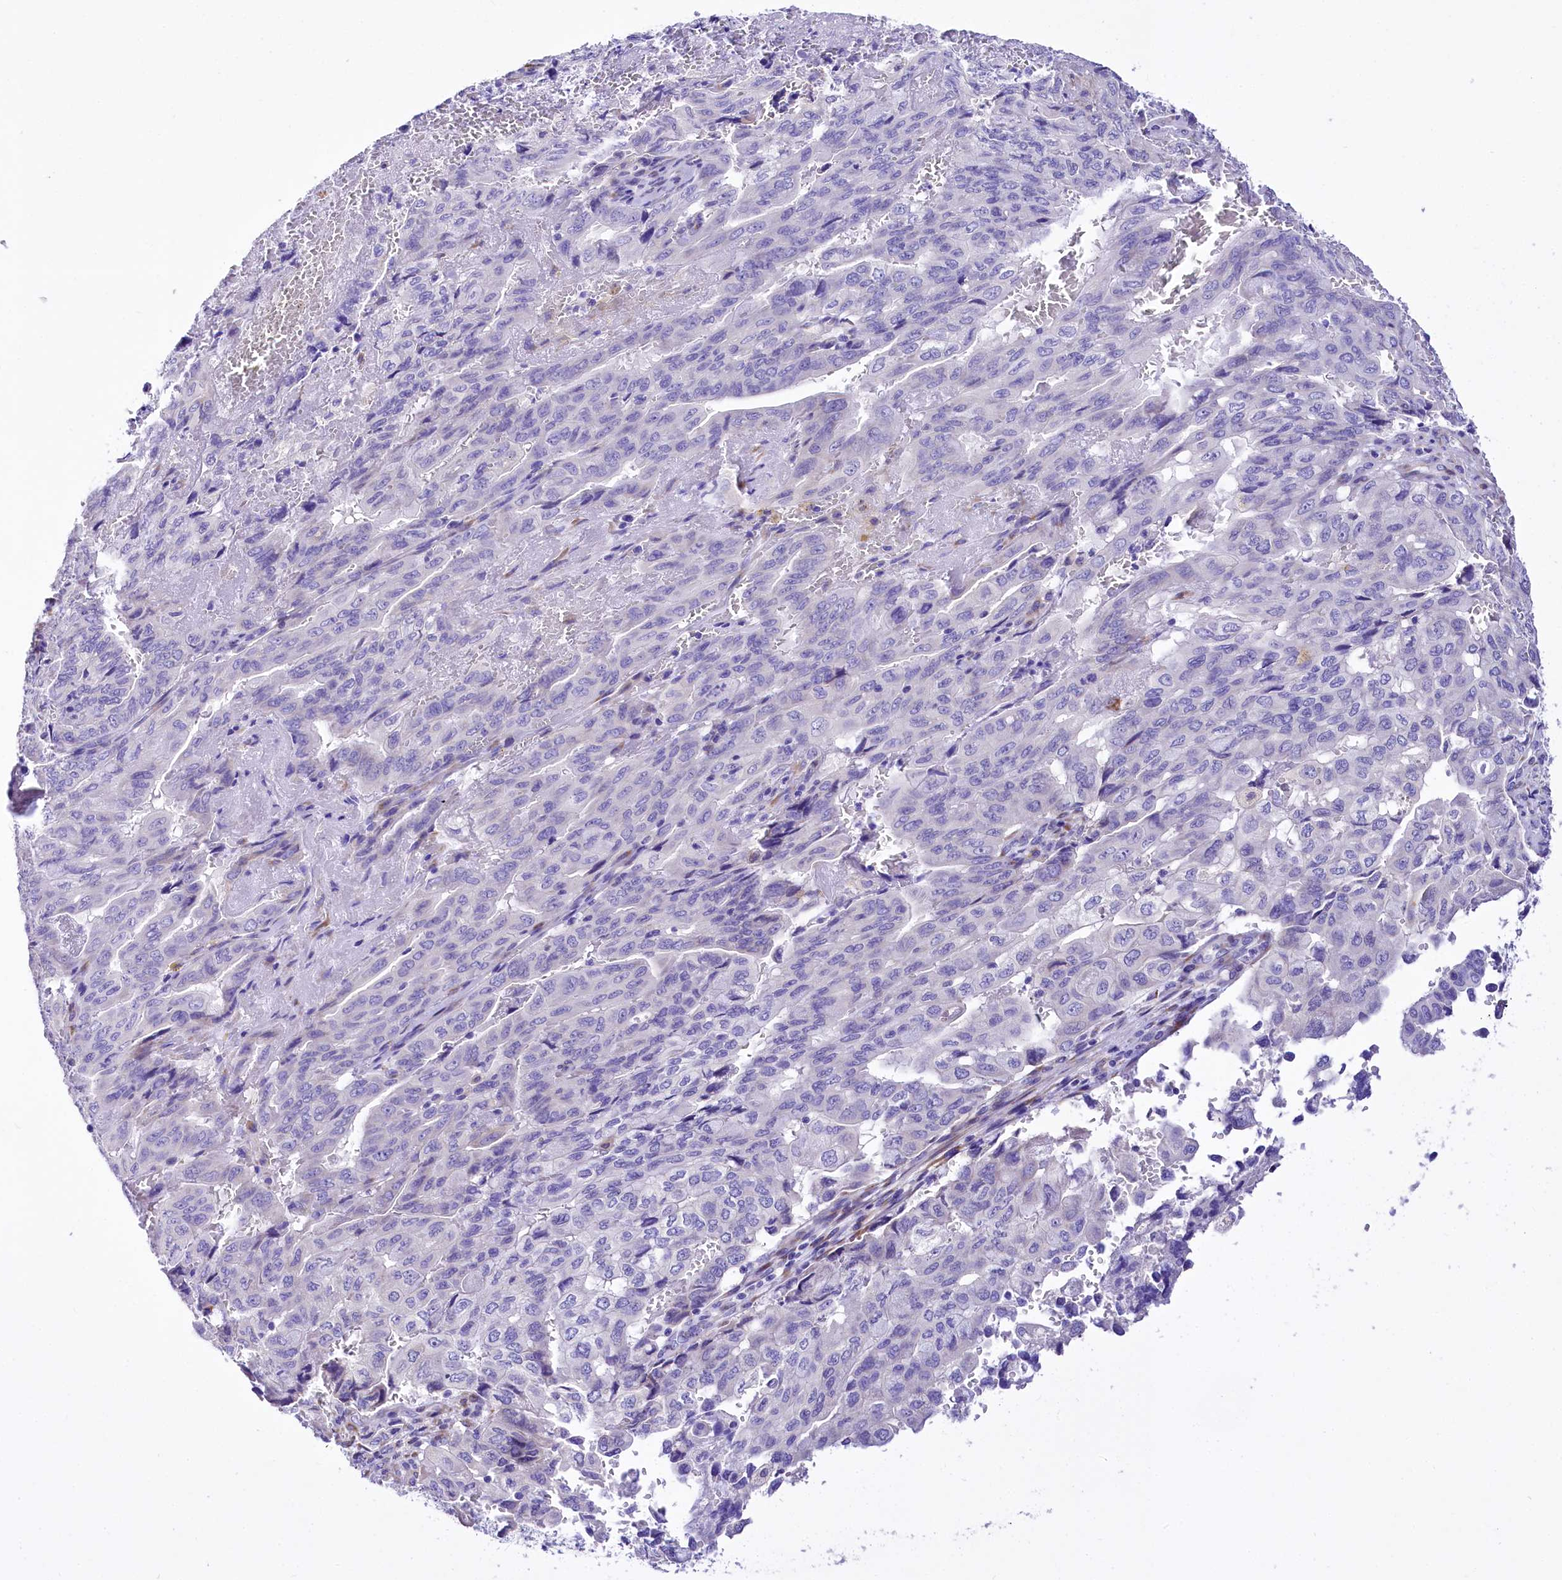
{"staining": {"intensity": "negative", "quantity": "none", "location": "none"}, "tissue": "pancreatic cancer", "cell_type": "Tumor cells", "image_type": "cancer", "snomed": [{"axis": "morphology", "description": "Adenocarcinoma, NOS"}, {"axis": "topography", "description": "Pancreas"}], "caption": "Protein analysis of pancreatic cancer (adenocarcinoma) shows no significant positivity in tumor cells.", "gene": "A2ML1", "patient": {"sex": "male", "age": 51}}